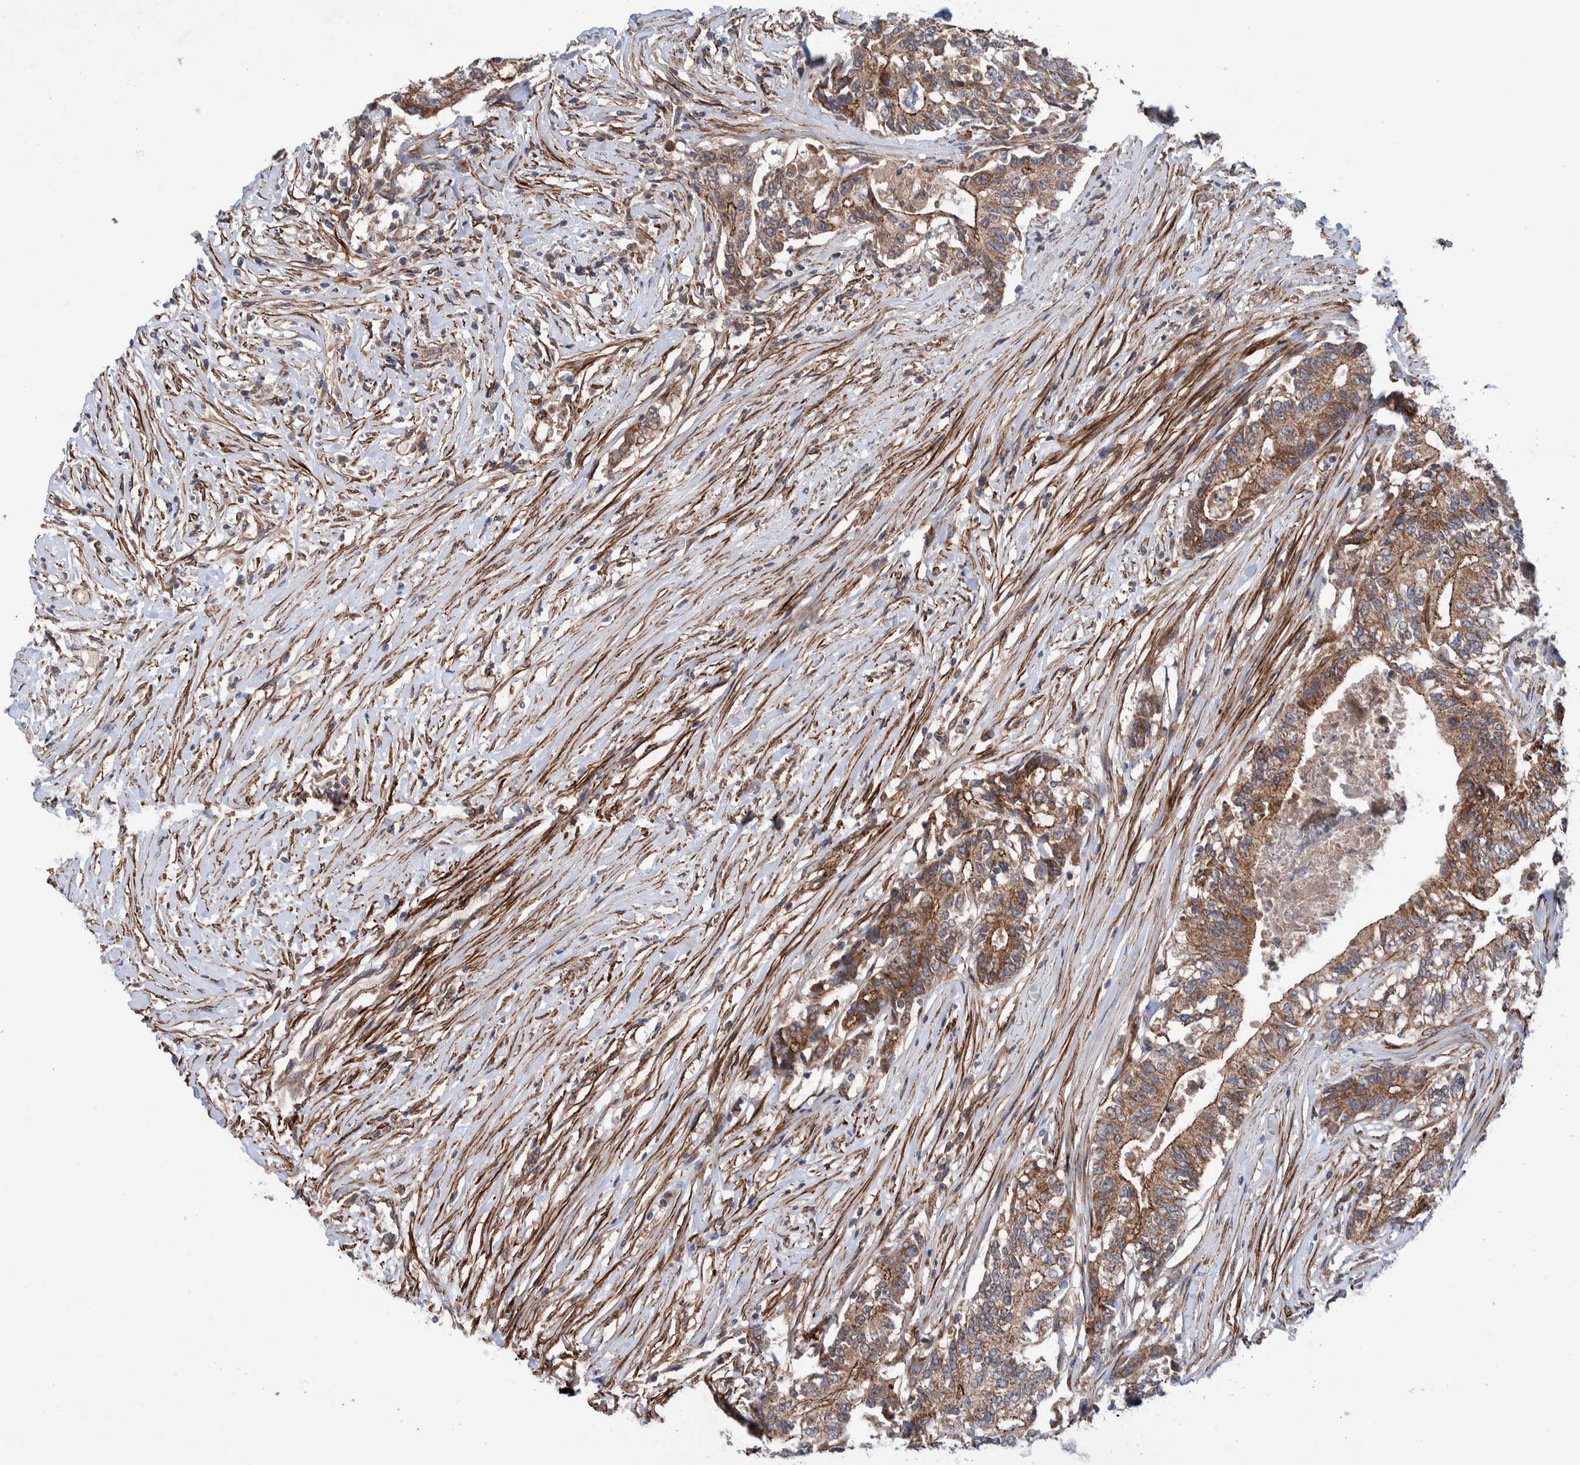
{"staining": {"intensity": "moderate", "quantity": ">75%", "location": "cytoplasmic/membranous"}, "tissue": "colorectal cancer", "cell_type": "Tumor cells", "image_type": "cancer", "snomed": [{"axis": "morphology", "description": "Adenocarcinoma, NOS"}, {"axis": "topography", "description": "Colon"}], "caption": "Immunohistochemical staining of adenocarcinoma (colorectal) displays medium levels of moderate cytoplasmic/membranous protein expression in about >75% of tumor cells.", "gene": "SLC25A10", "patient": {"sex": "female", "age": 77}}